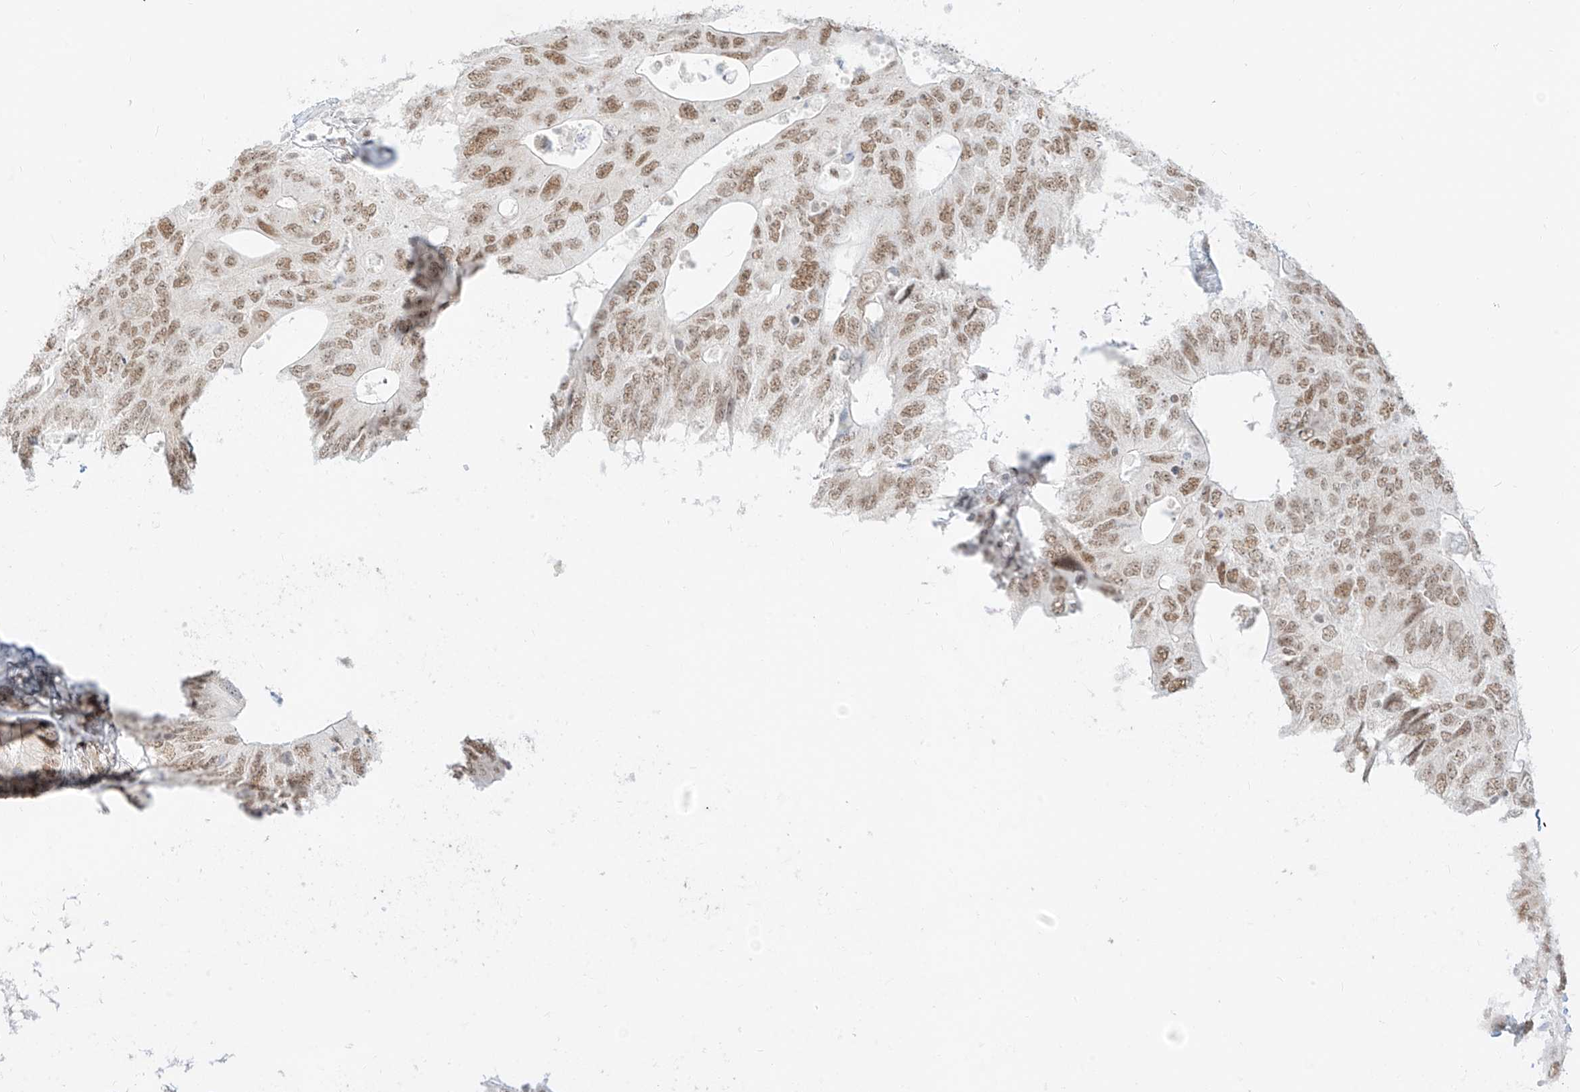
{"staining": {"intensity": "moderate", "quantity": ">75%", "location": "nuclear"}, "tissue": "colorectal cancer", "cell_type": "Tumor cells", "image_type": "cancer", "snomed": [{"axis": "morphology", "description": "Adenocarcinoma, NOS"}, {"axis": "topography", "description": "Colon"}], "caption": "Immunohistochemical staining of colorectal adenocarcinoma exhibits medium levels of moderate nuclear staining in about >75% of tumor cells.", "gene": "SUPT5H", "patient": {"sex": "male", "age": 71}}